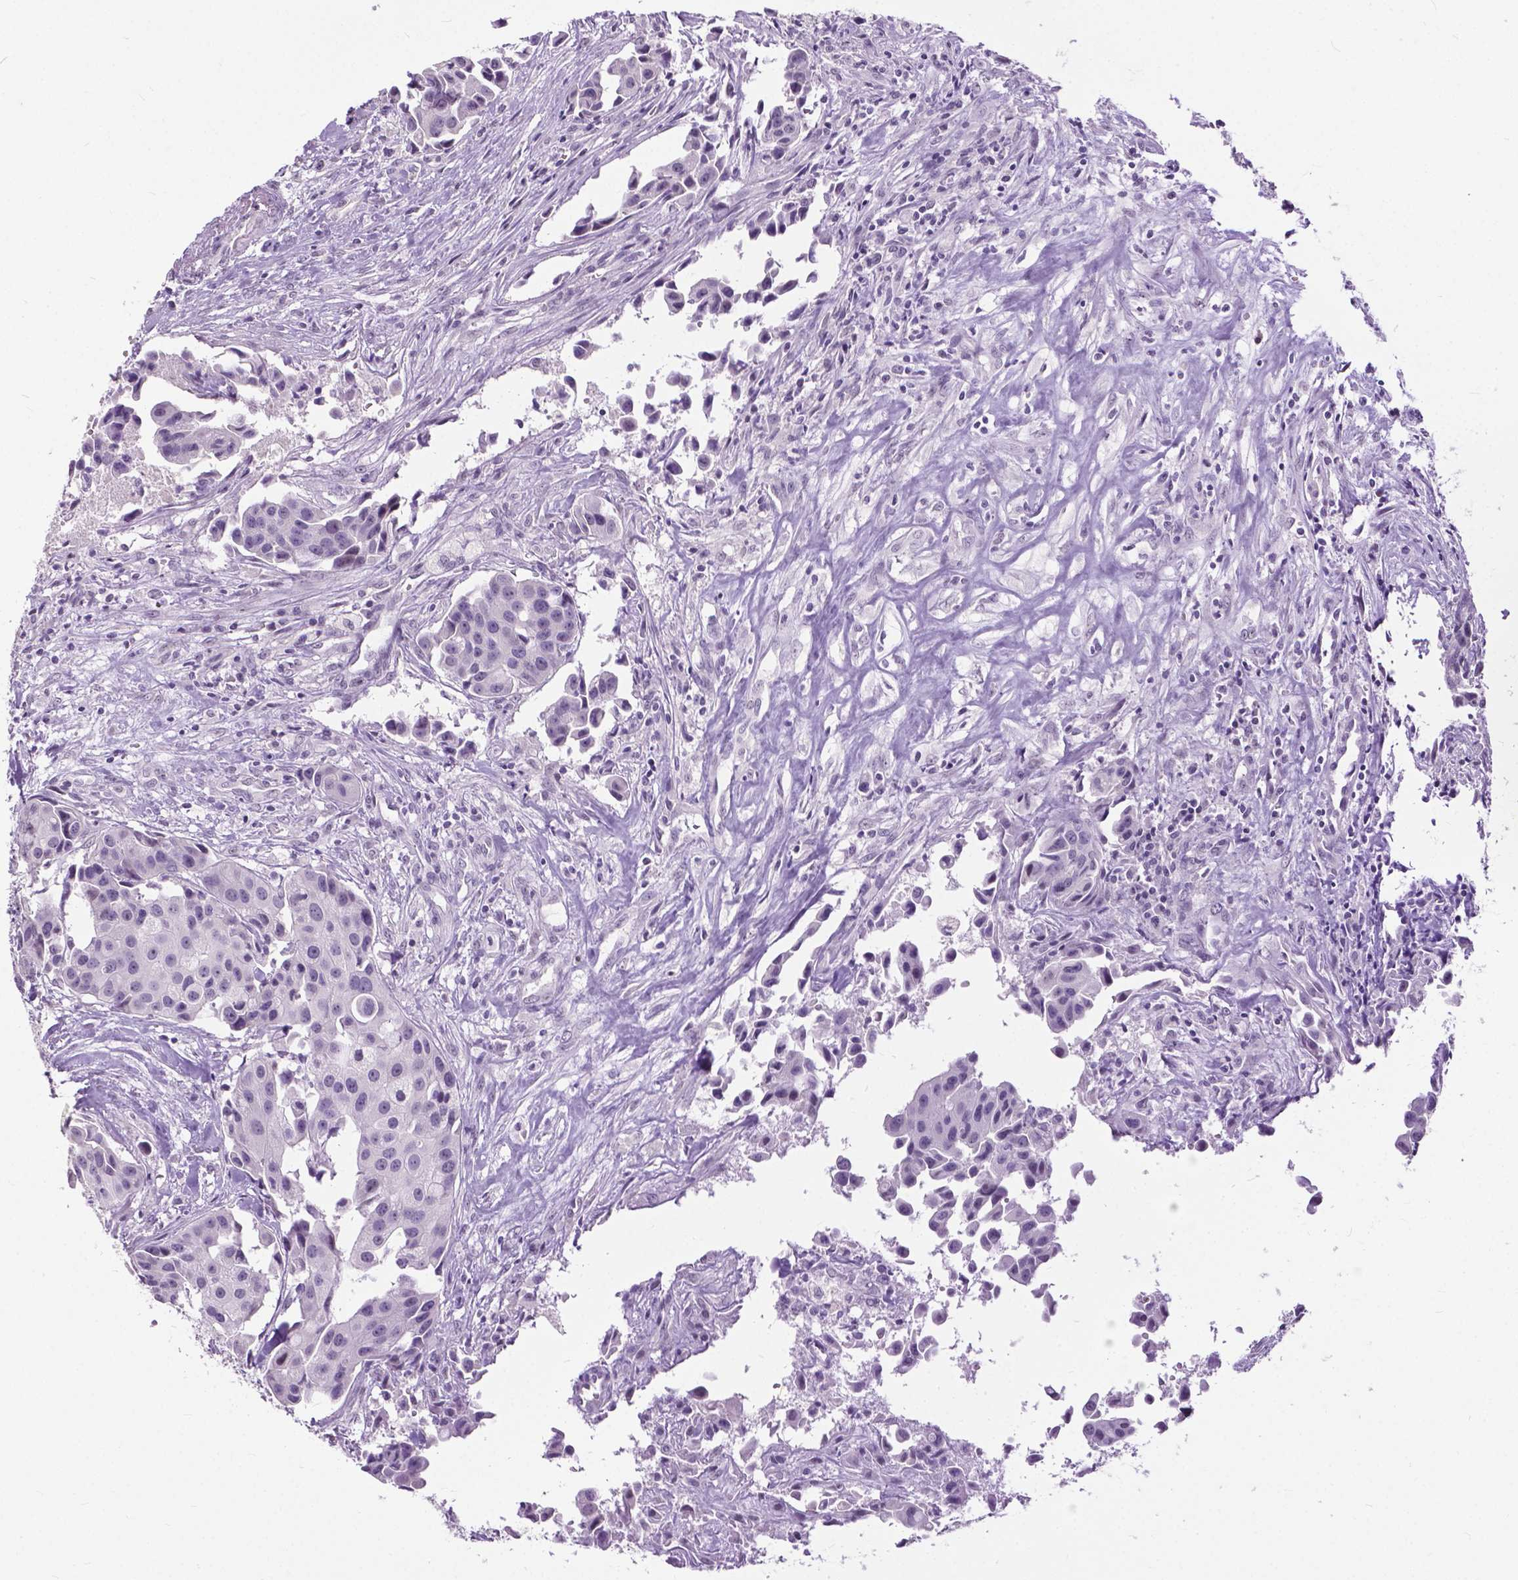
{"staining": {"intensity": "negative", "quantity": "none", "location": "none"}, "tissue": "head and neck cancer", "cell_type": "Tumor cells", "image_type": "cancer", "snomed": [{"axis": "morphology", "description": "Adenocarcinoma, NOS"}, {"axis": "topography", "description": "Head-Neck"}], "caption": "There is no significant positivity in tumor cells of adenocarcinoma (head and neck). (Stains: DAB (3,3'-diaminobenzidine) immunohistochemistry (IHC) with hematoxylin counter stain, Microscopy: brightfield microscopy at high magnification).", "gene": "GPR37L1", "patient": {"sex": "male", "age": 76}}